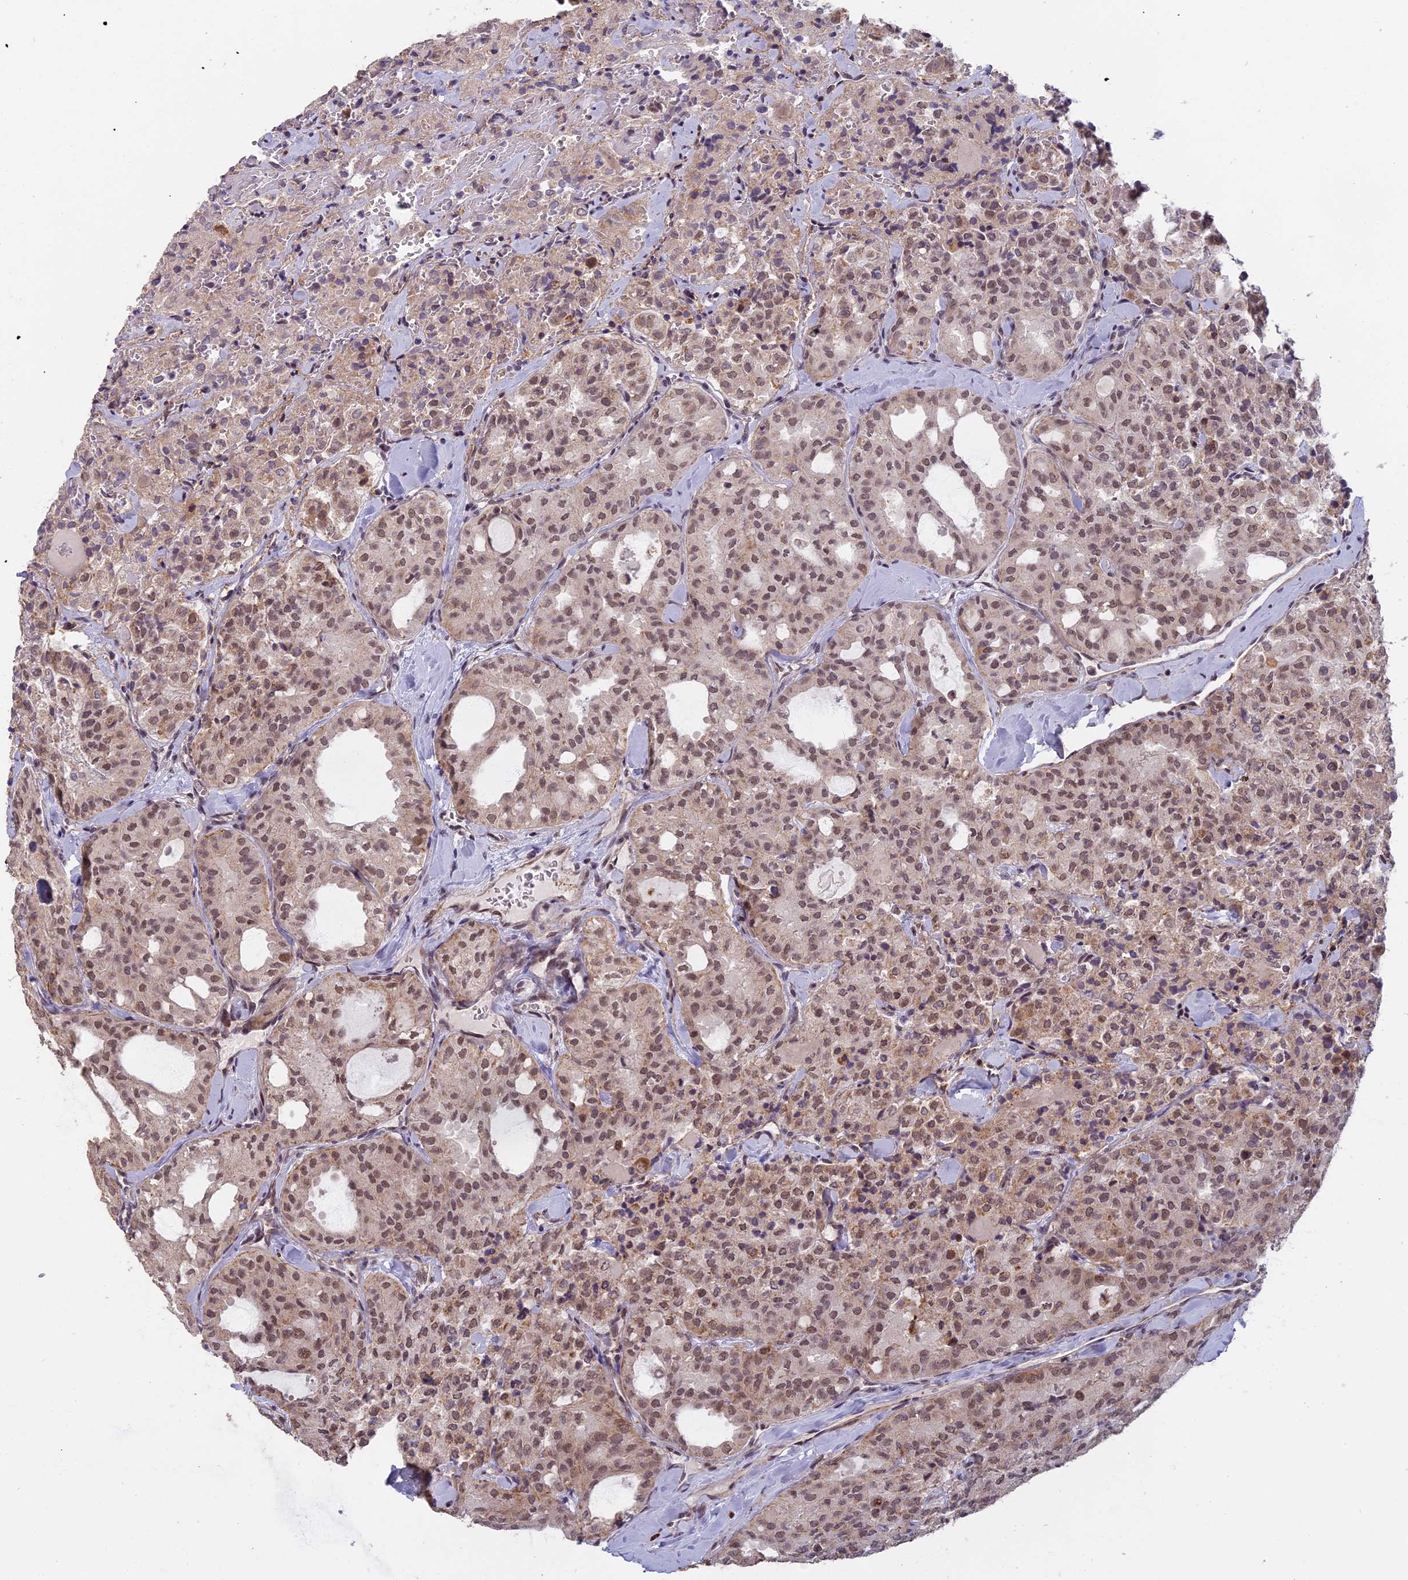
{"staining": {"intensity": "moderate", "quantity": ">75%", "location": "cytoplasmic/membranous,nuclear"}, "tissue": "thyroid cancer", "cell_type": "Tumor cells", "image_type": "cancer", "snomed": [{"axis": "morphology", "description": "Follicular adenoma carcinoma, NOS"}, {"axis": "topography", "description": "Thyroid gland"}], "caption": "There is medium levels of moderate cytoplasmic/membranous and nuclear positivity in tumor cells of thyroid follicular adenoma carcinoma, as demonstrated by immunohistochemical staining (brown color).", "gene": "MORF4L1", "patient": {"sex": "male", "age": 75}}